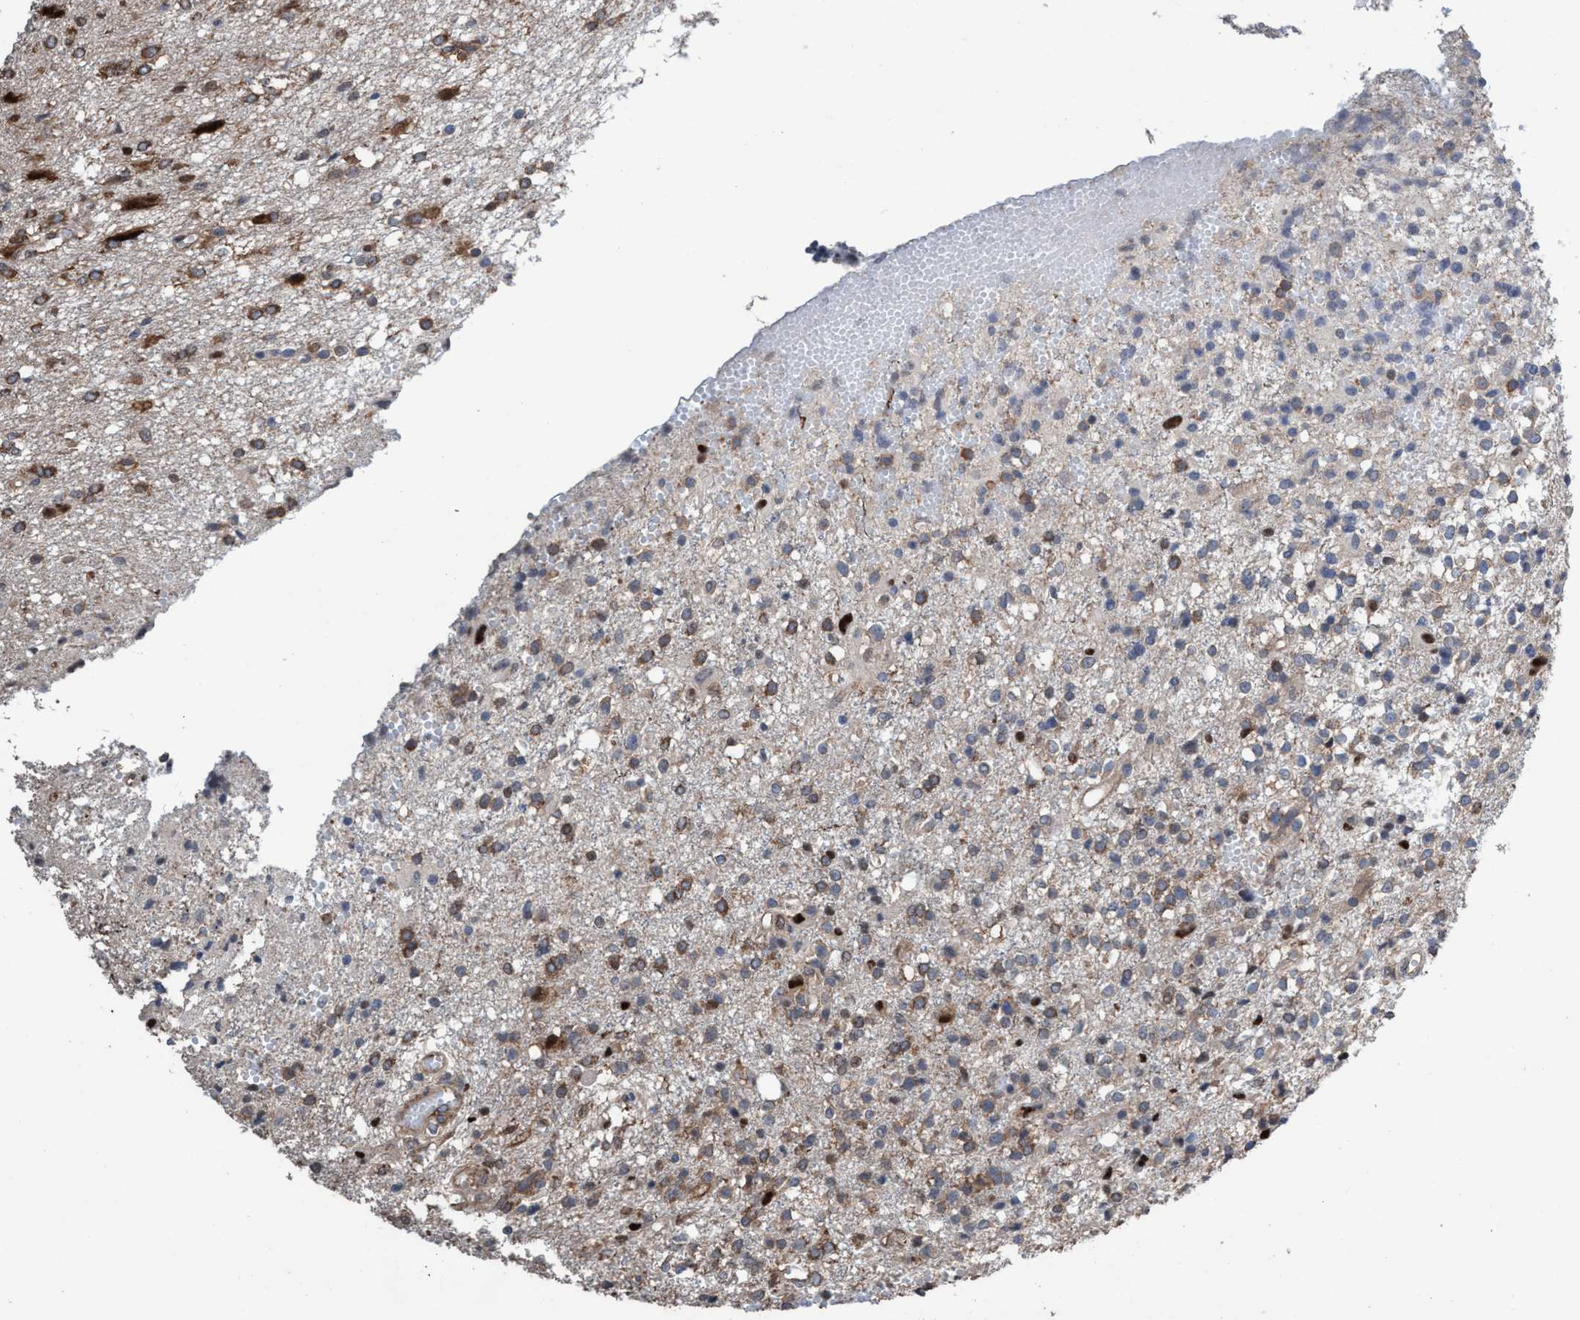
{"staining": {"intensity": "moderate", "quantity": "25%-75%", "location": "cytoplasmic/membranous"}, "tissue": "glioma", "cell_type": "Tumor cells", "image_type": "cancer", "snomed": [{"axis": "morphology", "description": "Glioma, malignant, High grade"}, {"axis": "topography", "description": "Brain"}], "caption": "Moderate cytoplasmic/membranous protein staining is seen in approximately 25%-75% of tumor cells in high-grade glioma (malignant).", "gene": "METAP2", "patient": {"sex": "female", "age": 59}}